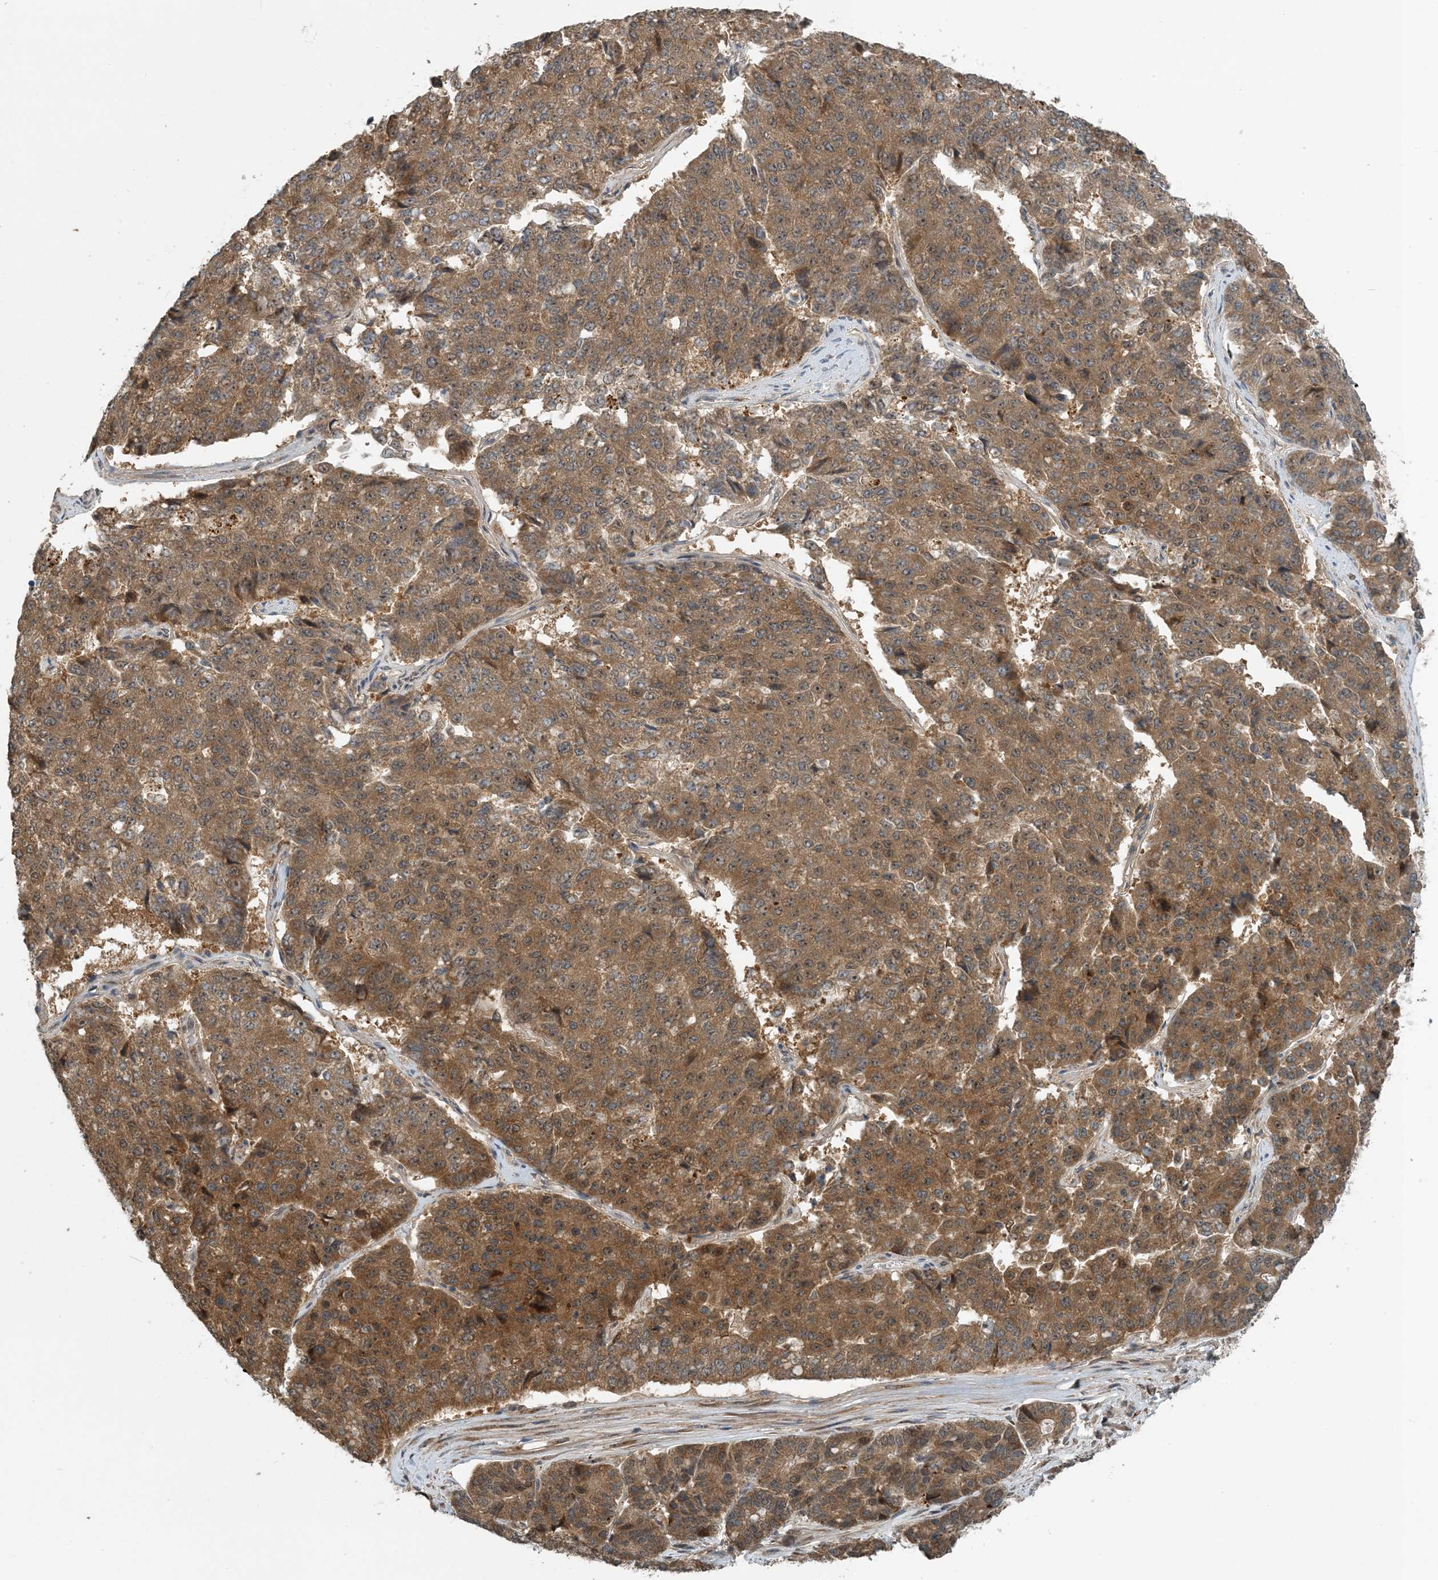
{"staining": {"intensity": "moderate", "quantity": ">75%", "location": "cytoplasmic/membranous"}, "tissue": "pancreatic cancer", "cell_type": "Tumor cells", "image_type": "cancer", "snomed": [{"axis": "morphology", "description": "Adenocarcinoma, NOS"}, {"axis": "topography", "description": "Pancreas"}], "caption": "Brown immunohistochemical staining in adenocarcinoma (pancreatic) displays moderate cytoplasmic/membranous expression in approximately >75% of tumor cells.", "gene": "ZBTB3", "patient": {"sex": "male", "age": 50}}